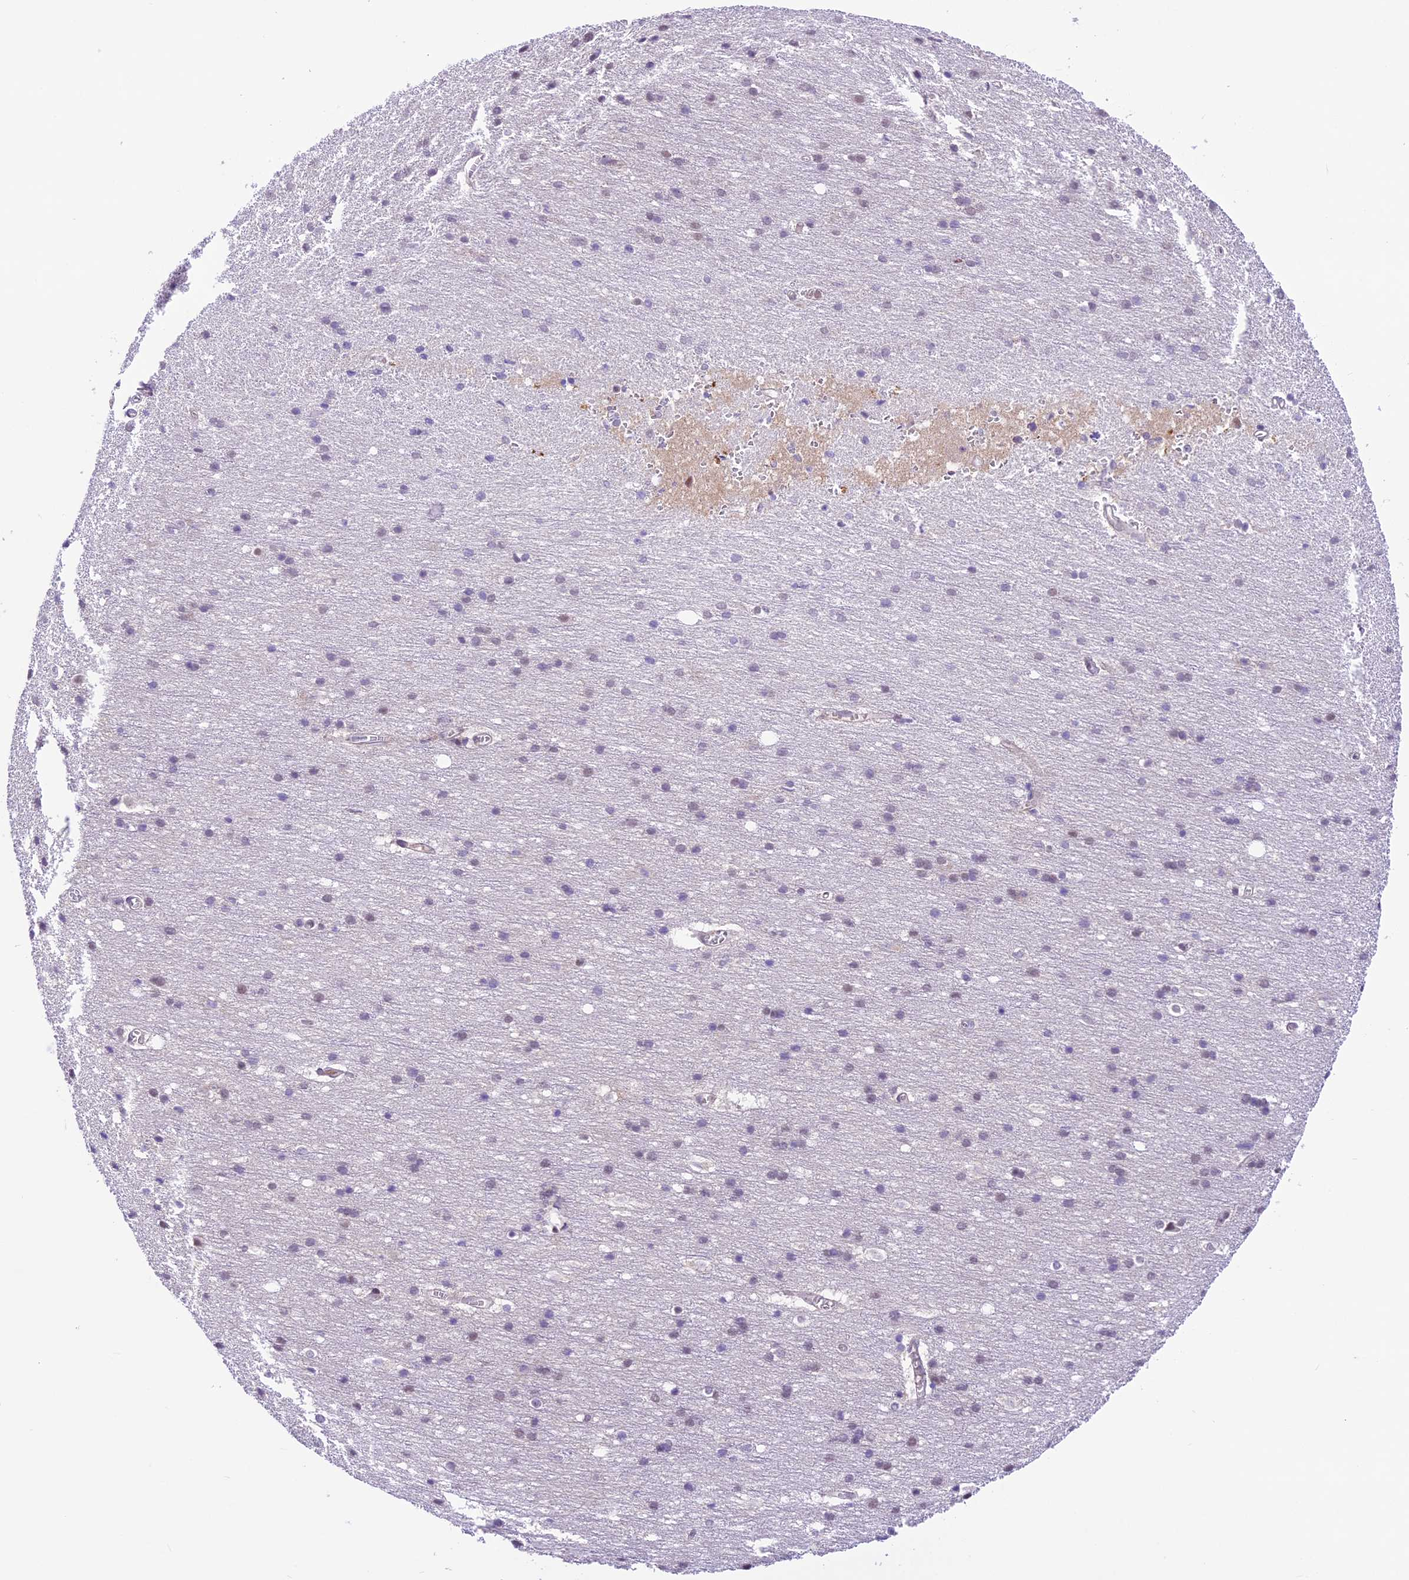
{"staining": {"intensity": "negative", "quantity": "none", "location": "none"}, "tissue": "cerebral cortex", "cell_type": "Endothelial cells", "image_type": "normal", "snomed": [{"axis": "morphology", "description": "Normal tissue, NOS"}, {"axis": "topography", "description": "Cerebral cortex"}], "caption": "Immunohistochemistry photomicrograph of normal cerebral cortex: cerebral cortex stained with DAB (3,3'-diaminobenzidine) reveals no significant protein expression in endothelial cells.", "gene": "SHKBP1", "patient": {"sex": "male", "age": 54}}